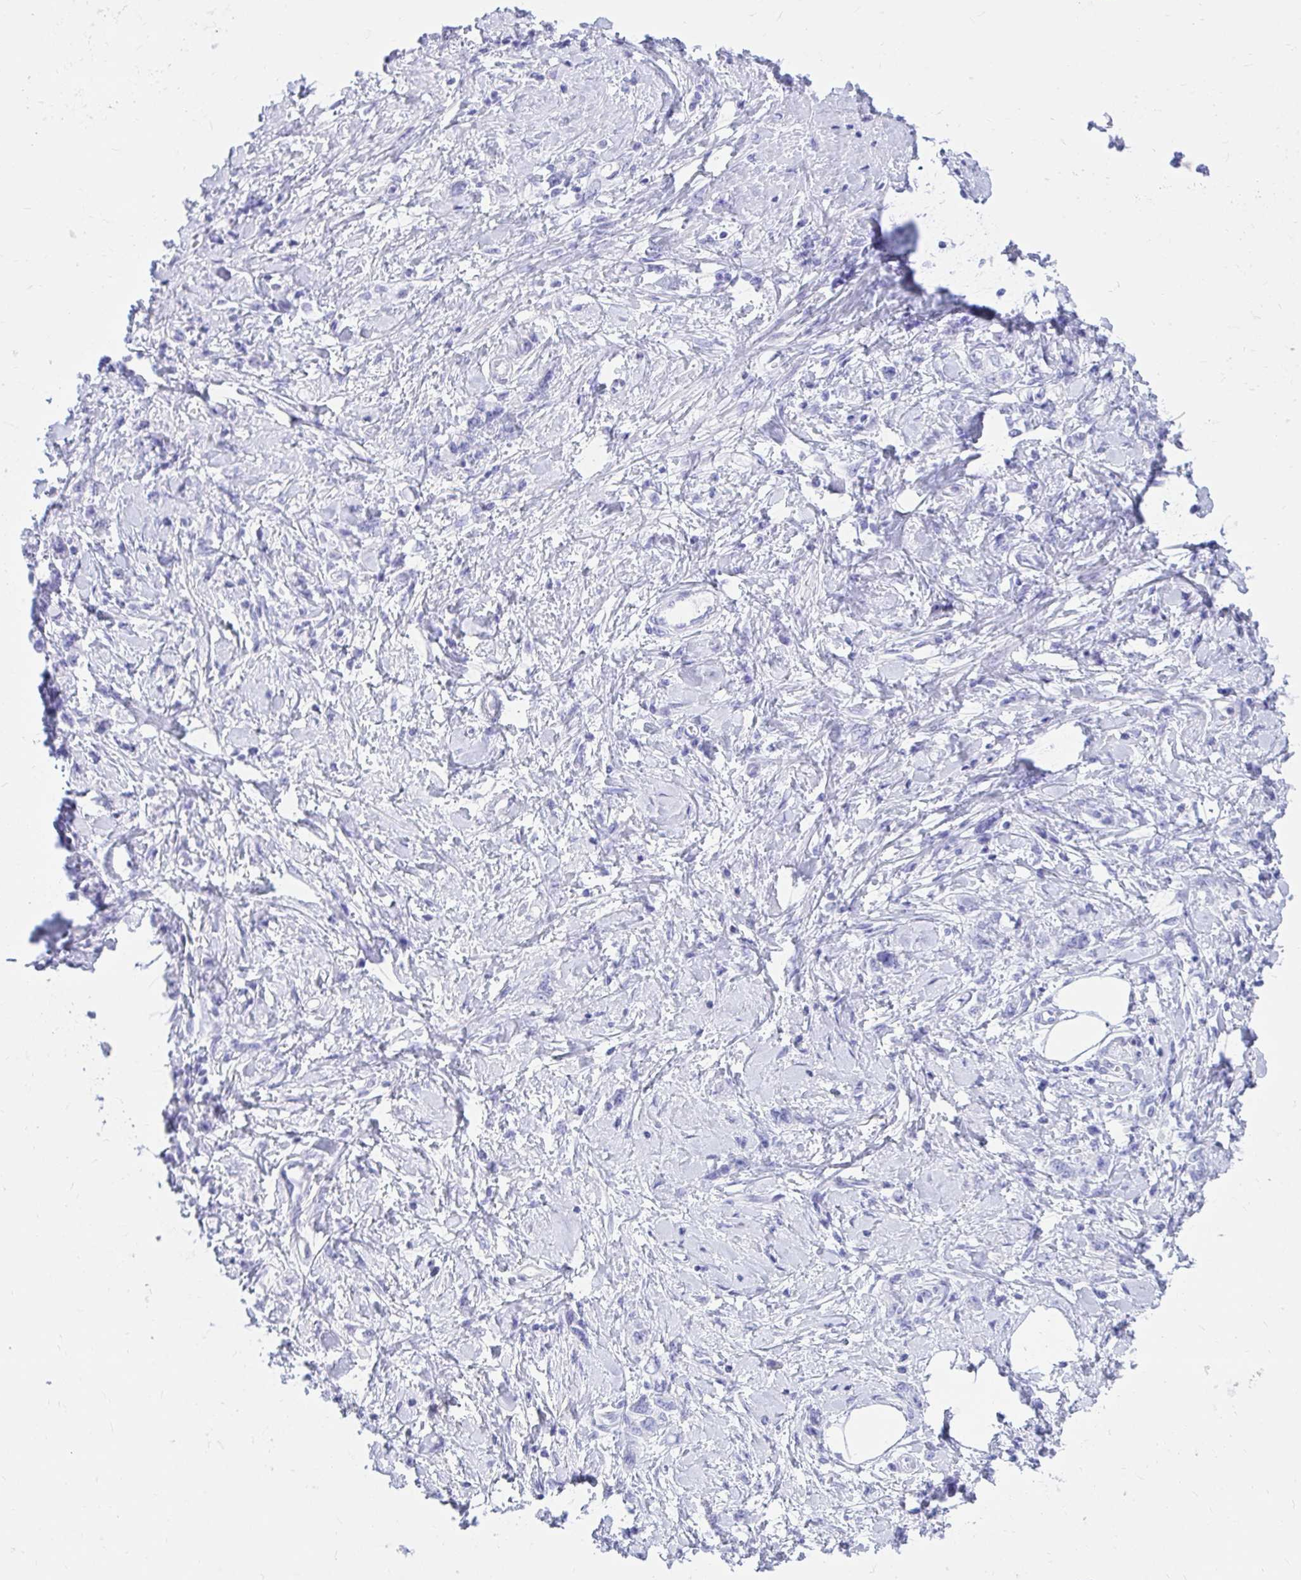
{"staining": {"intensity": "negative", "quantity": "none", "location": "none"}, "tissue": "stomach cancer", "cell_type": "Tumor cells", "image_type": "cancer", "snomed": [{"axis": "morphology", "description": "Adenocarcinoma, NOS"}, {"axis": "topography", "description": "Stomach"}], "caption": "A histopathology image of adenocarcinoma (stomach) stained for a protein exhibits no brown staining in tumor cells.", "gene": "SHISA8", "patient": {"sex": "female", "age": 76}}